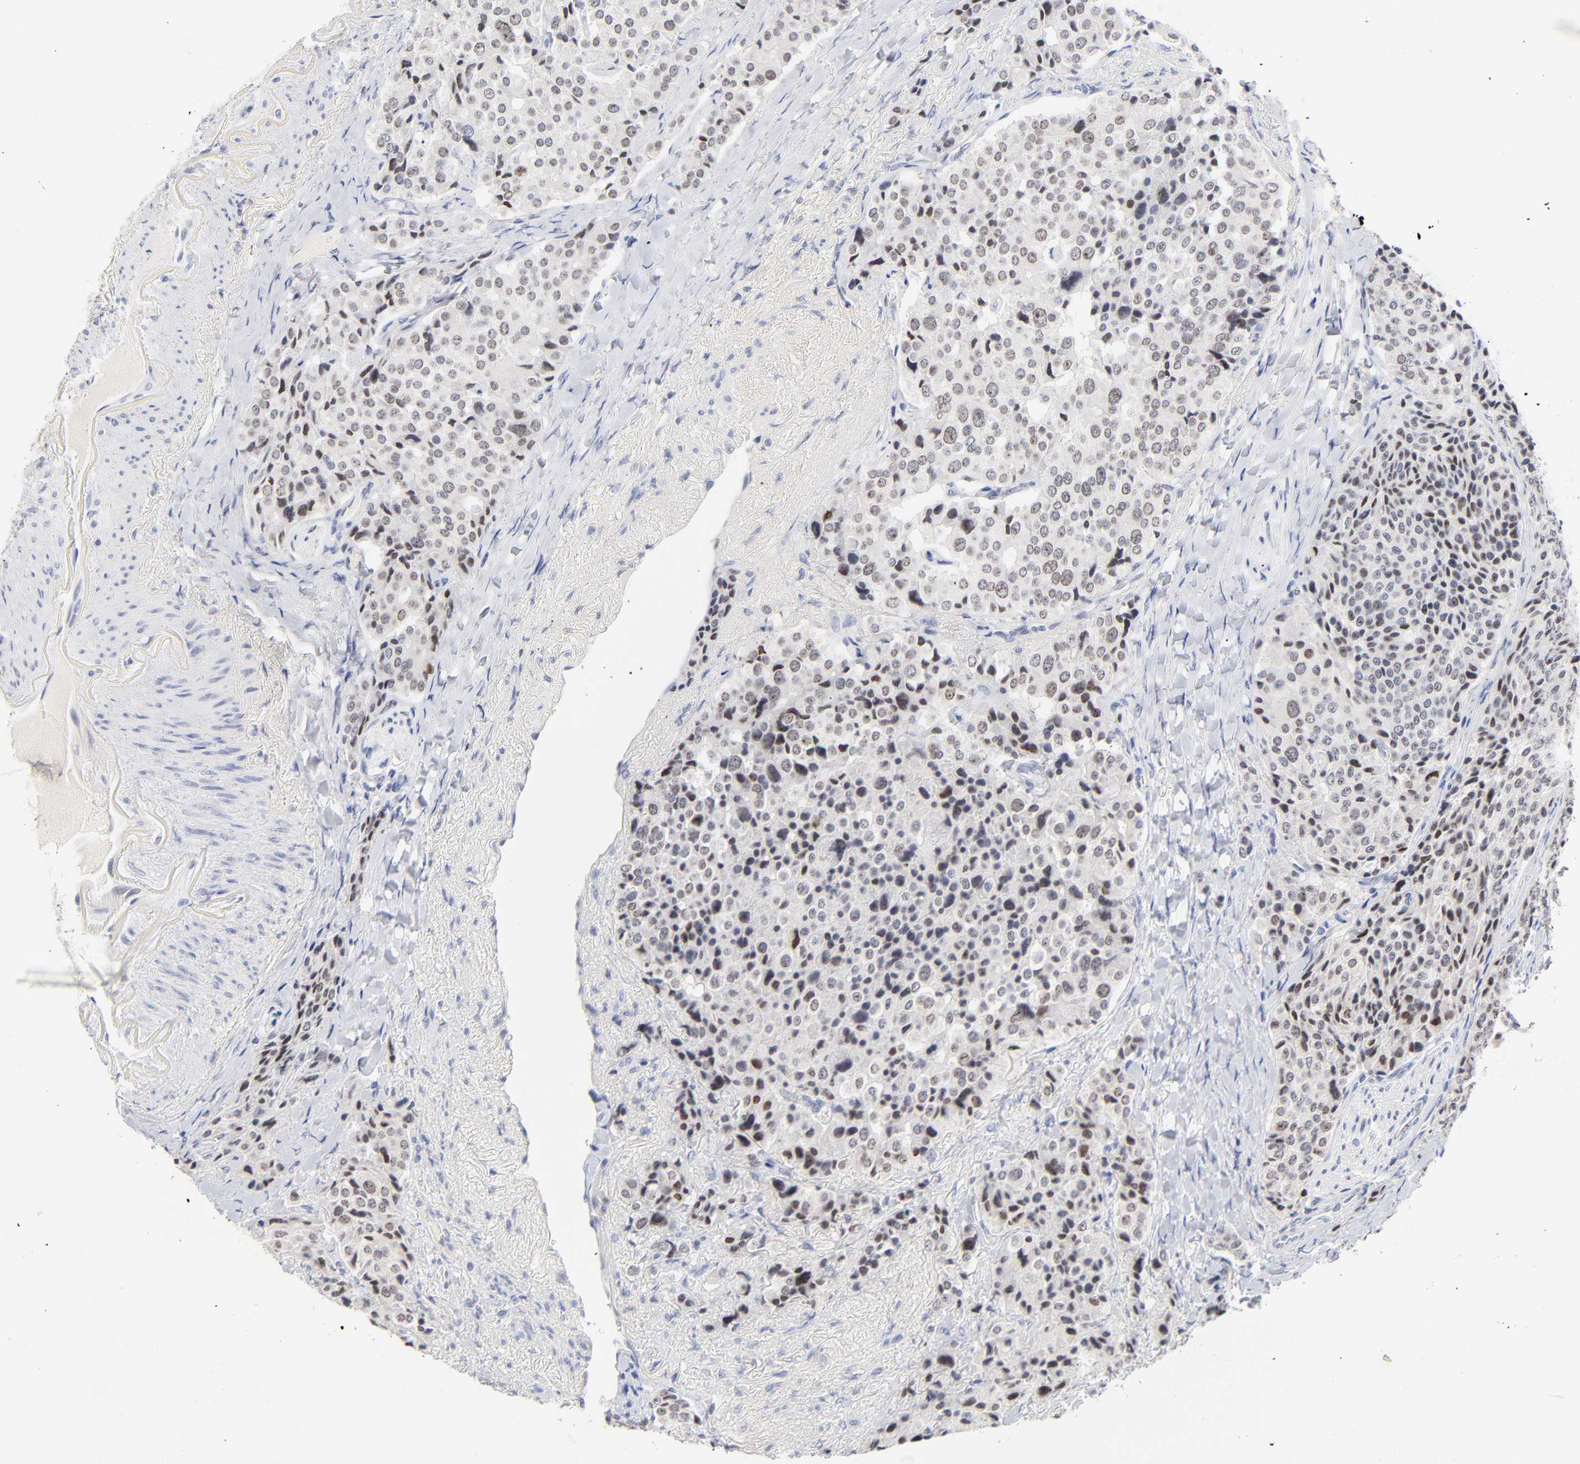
{"staining": {"intensity": "weak", "quantity": "25%-75%", "location": "nuclear"}, "tissue": "carcinoid", "cell_type": "Tumor cells", "image_type": "cancer", "snomed": [{"axis": "morphology", "description": "Carcinoid, malignant, NOS"}, {"axis": "topography", "description": "Colon"}], "caption": "Human carcinoid stained for a protein (brown) displays weak nuclear positive expression in about 25%-75% of tumor cells.", "gene": "ORC2", "patient": {"sex": "female", "age": 61}}